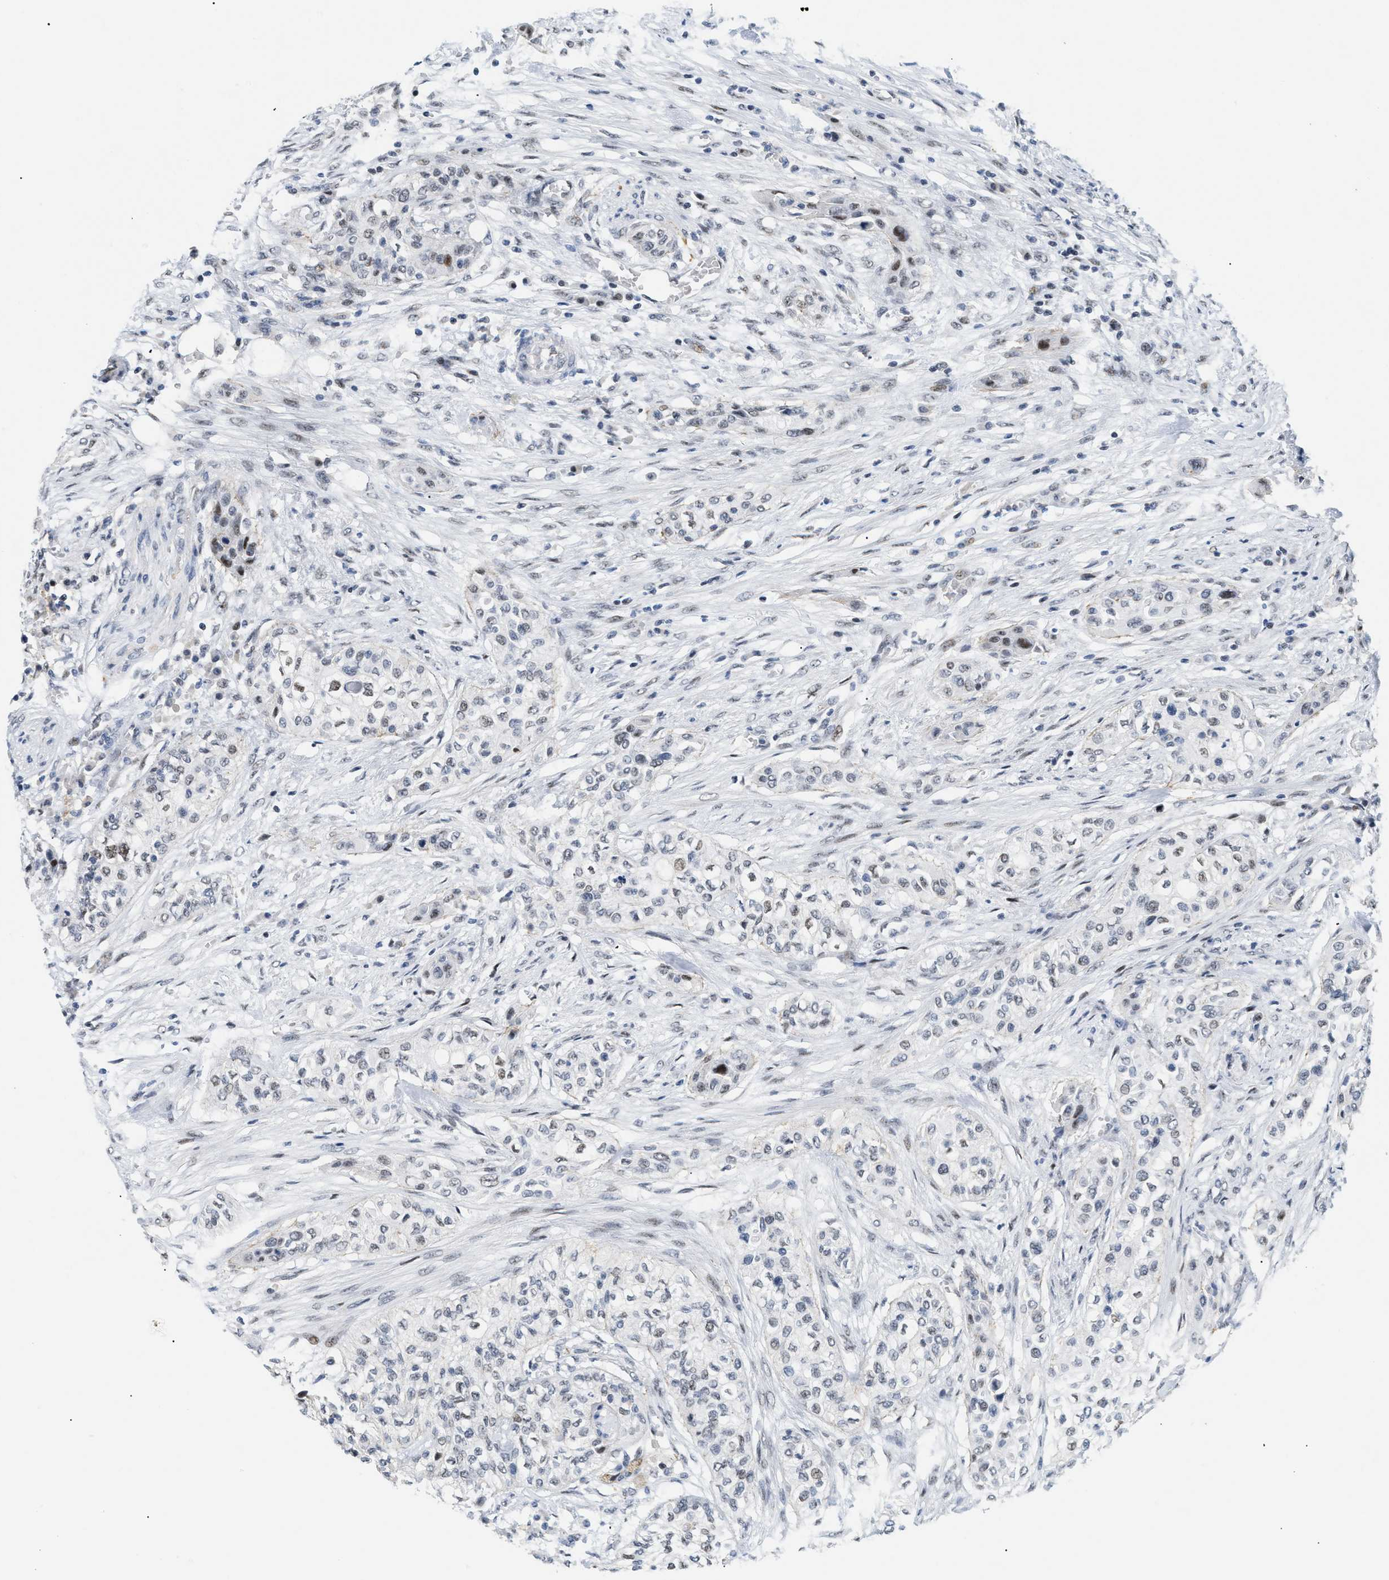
{"staining": {"intensity": "weak", "quantity": "25%-75%", "location": "nuclear"}, "tissue": "urothelial cancer", "cell_type": "Tumor cells", "image_type": "cancer", "snomed": [{"axis": "morphology", "description": "Urothelial carcinoma, High grade"}, {"axis": "topography", "description": "Urinary bladder"}], "caption": "Immunohistochemistry photomicrograph of neoplastic tissue: urothelial cancer stained using IHC reveals low levels of weak protein expression localized specifically in the nuclear of tumor cells, appearing as a nuclear brown color.", "gene": "MED1", "patient": {"sex": "male", "age": 74}}